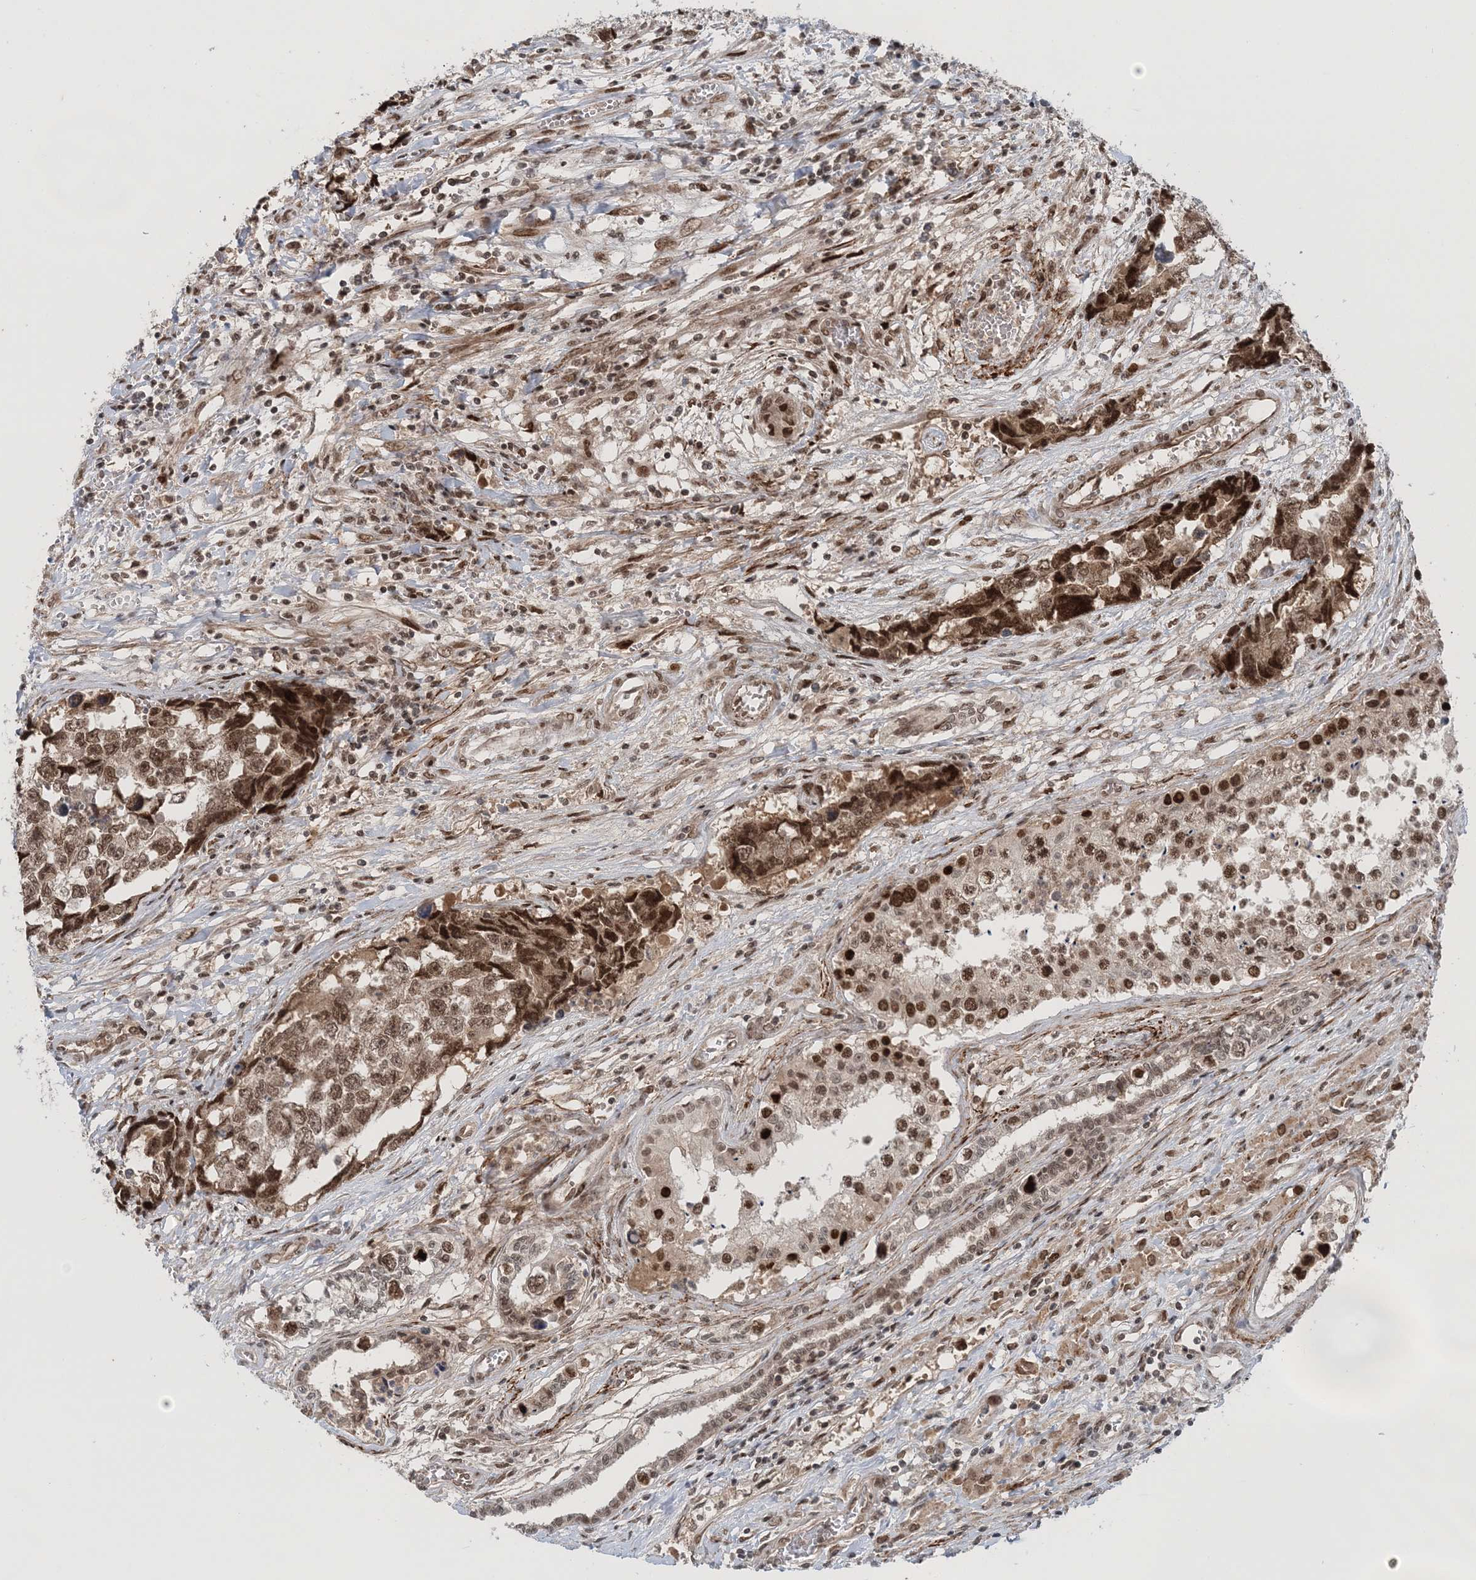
{"staining": {"intensity": "moderate", "quantity": ">75%", "location": "nuclear"}, "tissue": "testis cancer", "cell_type": "Tumor cells", "image_type": "cancer", "snomed": [{"axis": "morphology", "description": "Carcinoma, Embryonal, NOS"}, {"axis": "topography", "description": "Testis"}], "caption": "The histopathology image exhibits immunohistochemical staining of testis cancer (embryonal carcinoma). There is moderate nuclear expression is identified in approximately >75% of tumor cells. The staining was performed using DAB (3,3'-diaminobenzidine), with brown indicating positive protein expression. Nuclei are stained blue with hematoxylin.", "gene": "NOA1", "patient": {"sex": "male", "age": 31}}